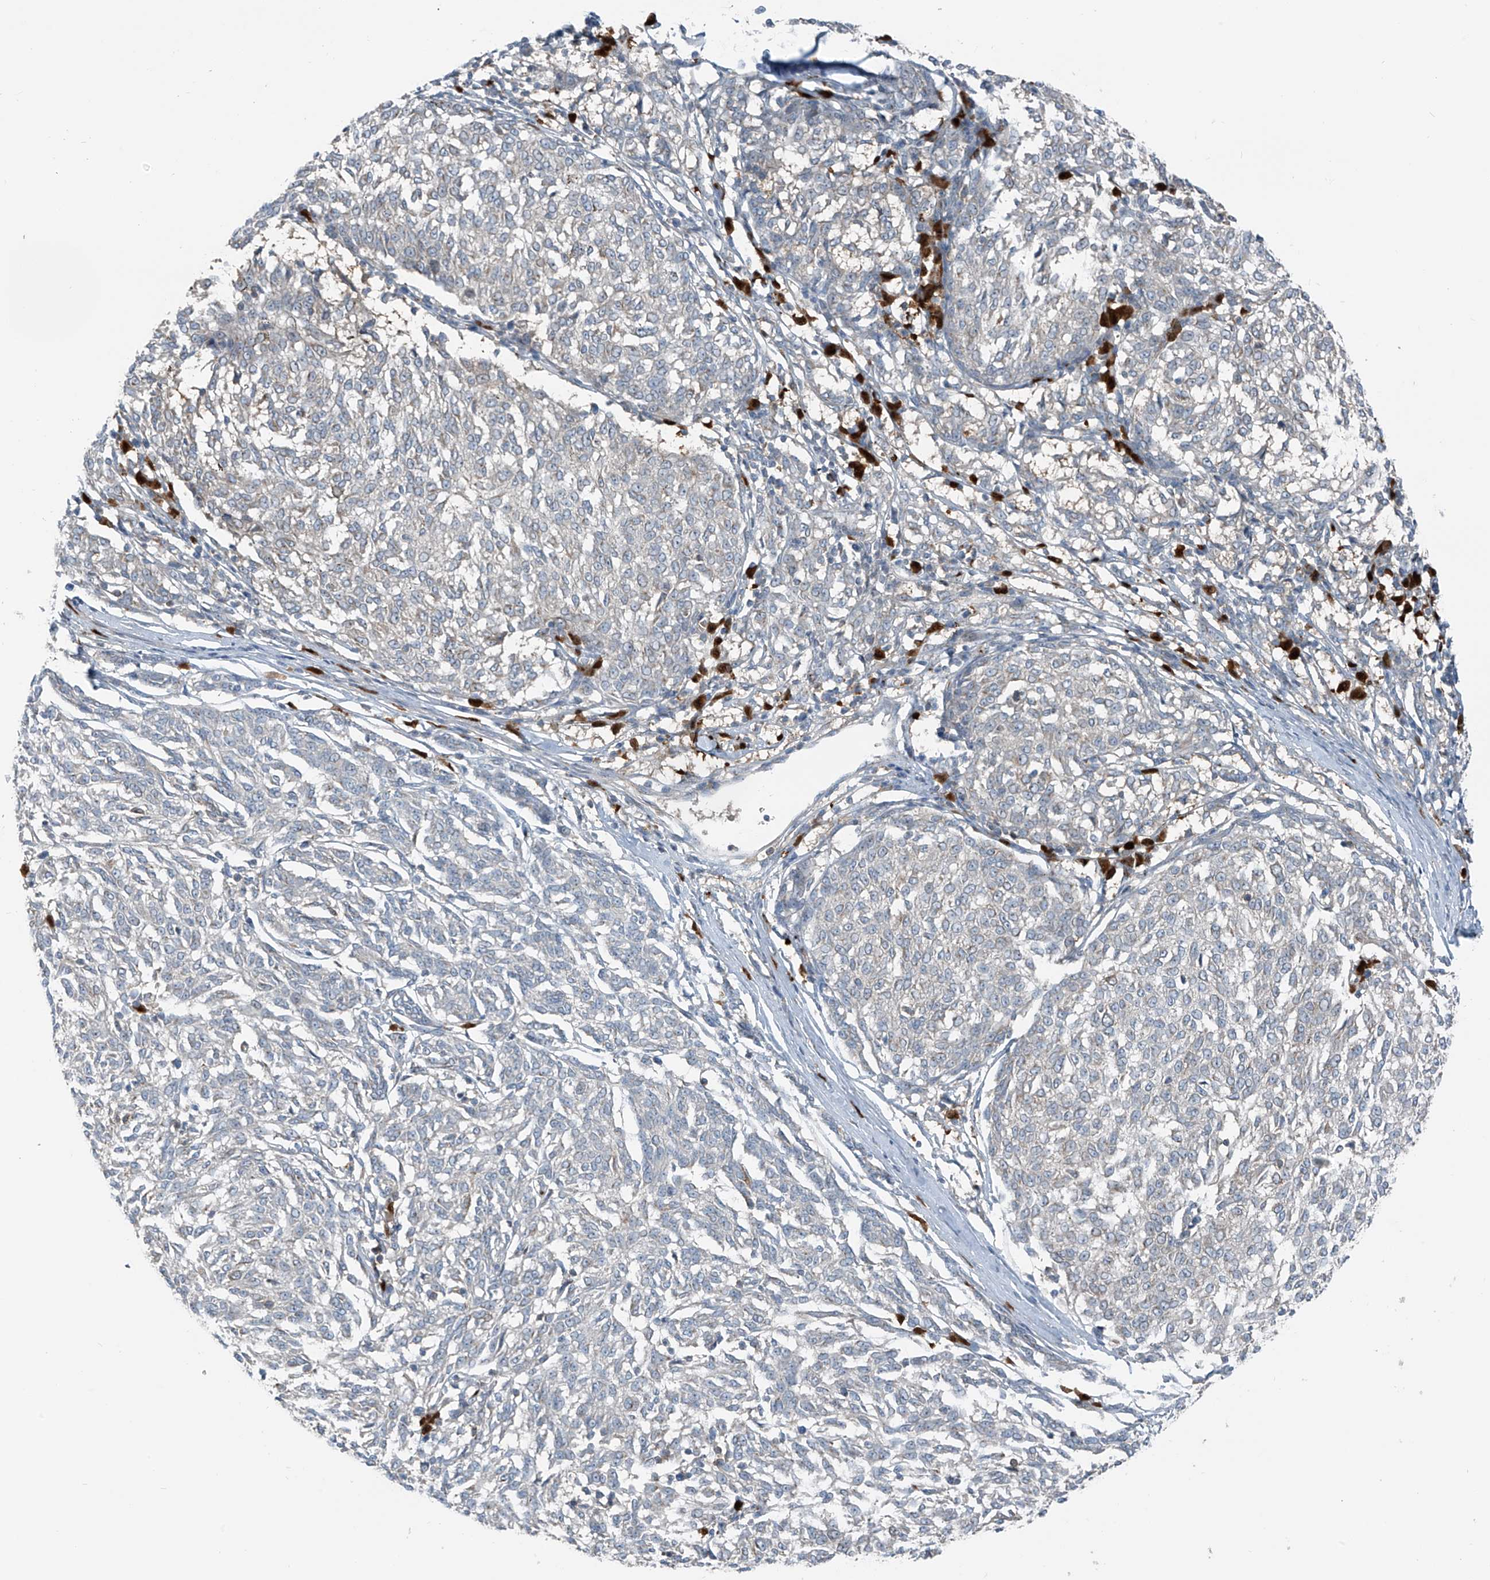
{"staining": {"intensity": "negative", "quantity": "none", "location": "none"}, "tissue": "melanoma", "cell_type": "Tumor cells", "image_type": "cancer", "snomed": [{"axis": "morphology", "description": "Malignant melanoma, NOS"}, {"axis": "topography", "description": "Skin"}], "caption": "A histopathology image of human melanoma is negative for staining in tumor cells. (DAB (3,3'-diaminobenzidine) immunohistochemistry (IHC) with hematoxylin counter stain).", "gene": "SLC12A6", "patient": {"sex": "female", "age": 72}}